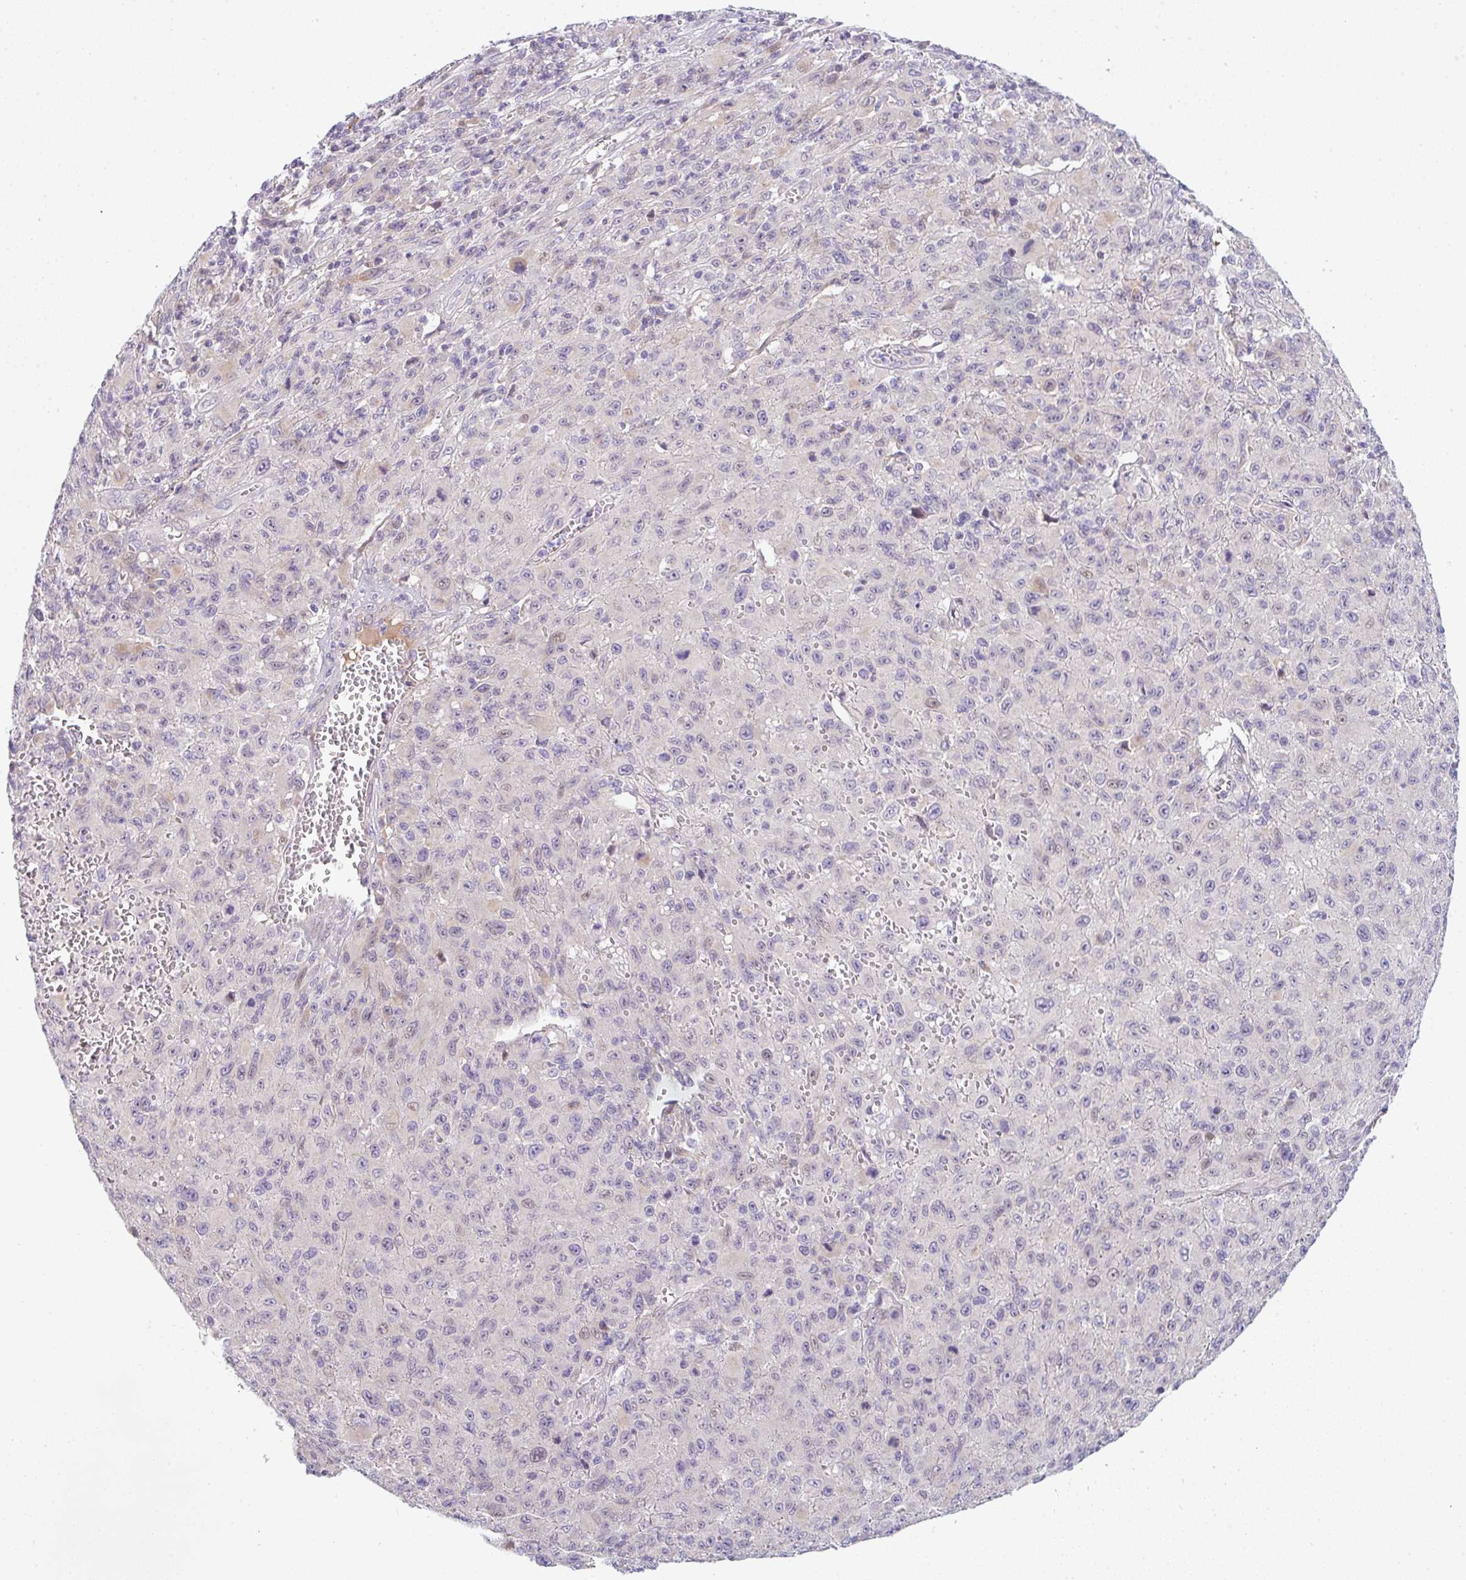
{"staining": {"intensity": "negative", "quantity": "none", "location": "none"}, "tissue": "melanoma", "cell_type": "Tumor cells", "image_type": "cancer", "snomed": [{"axis": "morphology", "description": "Malignant melanoma, NOS"}, {"axis": "topography", "description": "Skin"}], "caption": "Photomicrograph shows no significant protein staining in tumor cells of malignant melanoma.", "gene": "TNFRSF10A", "patient": {"sex": "male", "age": 46}}